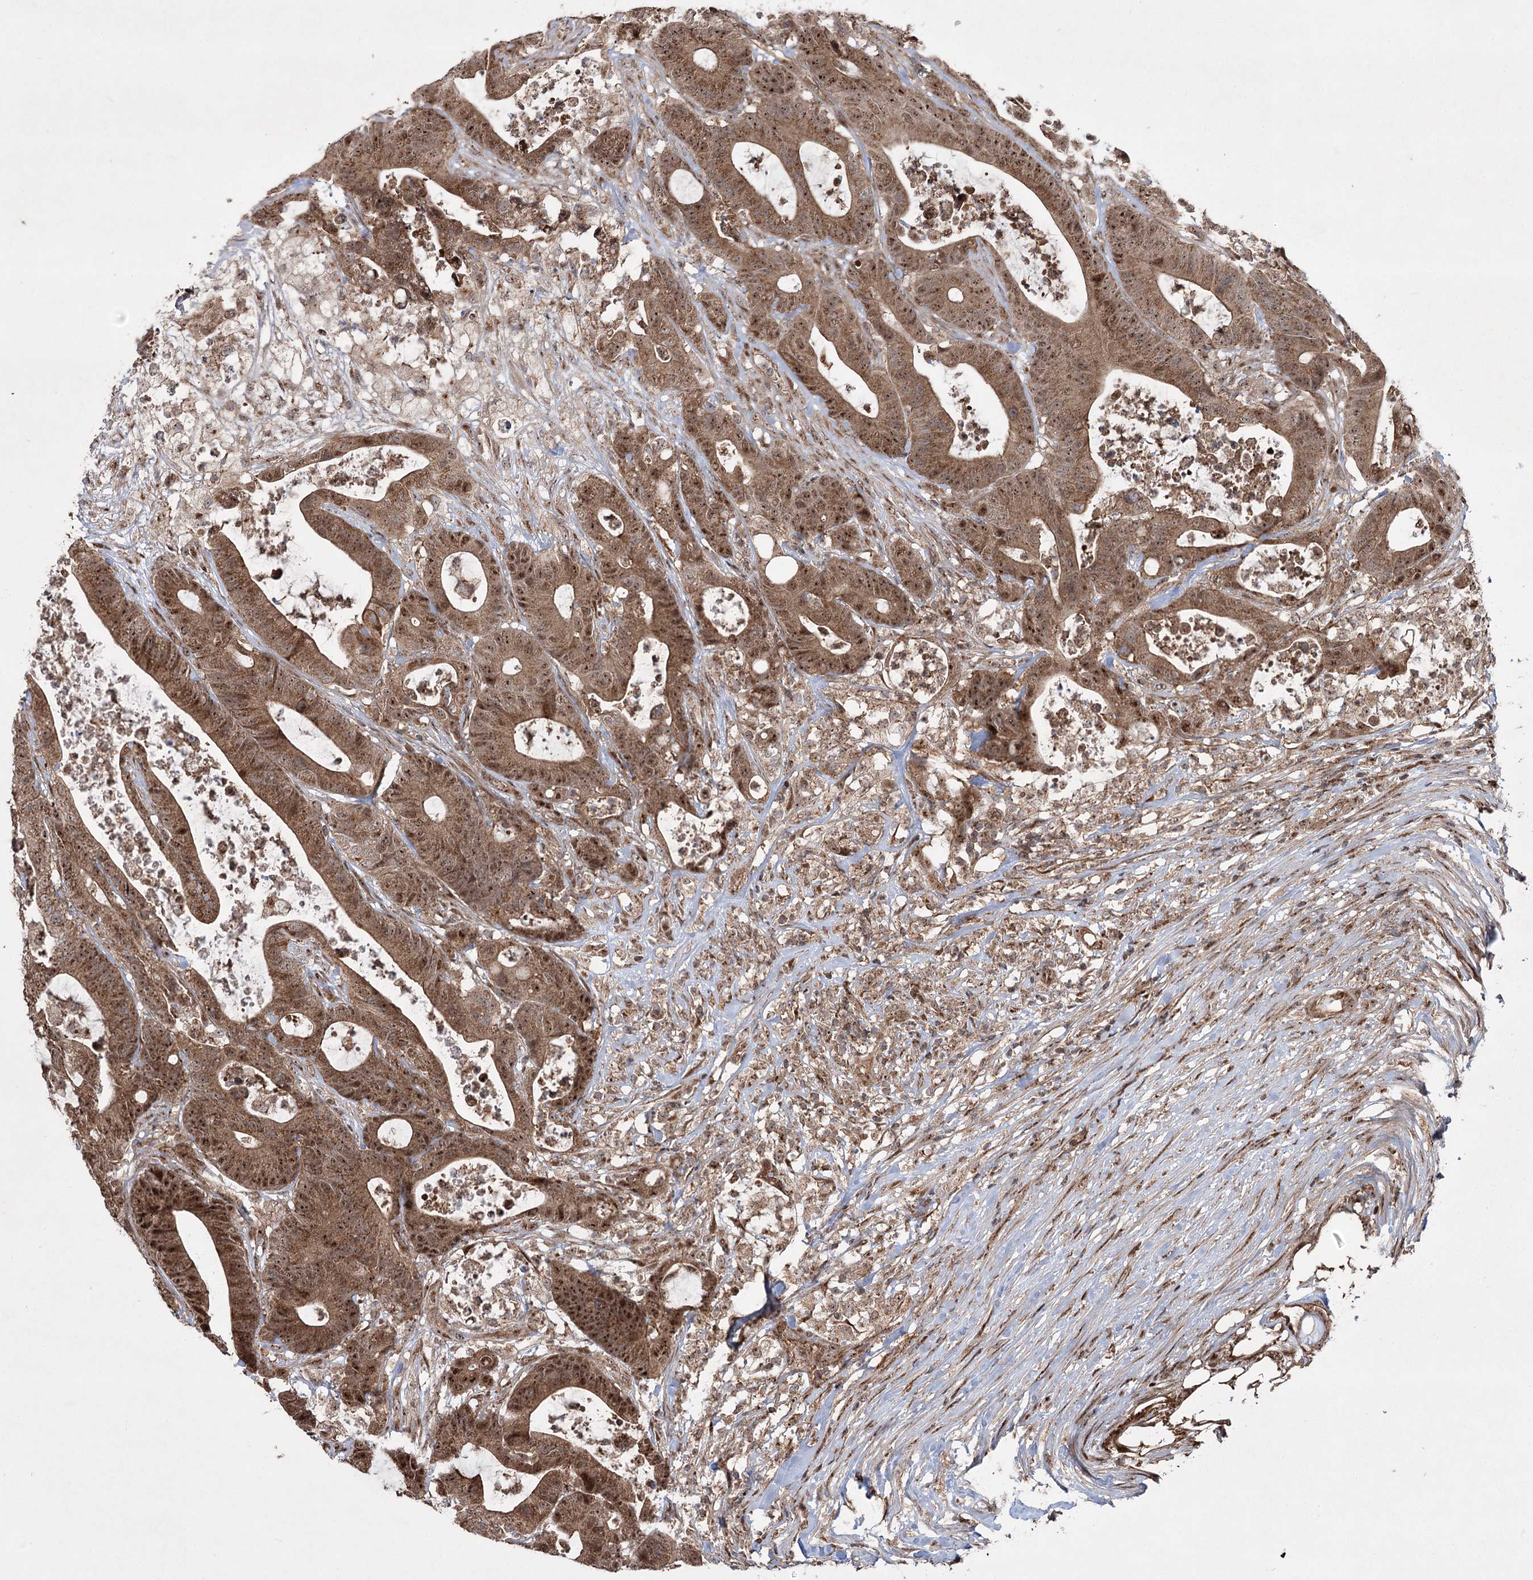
{"staining": {"intensity": "moderate", "quantity": ">75%", "location": "cytoplasmic/membranous,nuclear"}, "tissue": "colorectal cancer", "cell_type": "Tumor cells", "image_type": "cancer", "snomed": [{"axis": "morphology", "description": "Adenocarcinoma, NOS"}, {"axis": "topography", "description": "Colon"}], "caption": "This is a histology image of immunohistochemistry staining of colorectal adenocarcinoma, which shows moderate expression in the cytoplasmic/membranous and nuclear of tumor cells.", "gene": "SERINC5", "patient": {"sex": "female", "age": 84}}